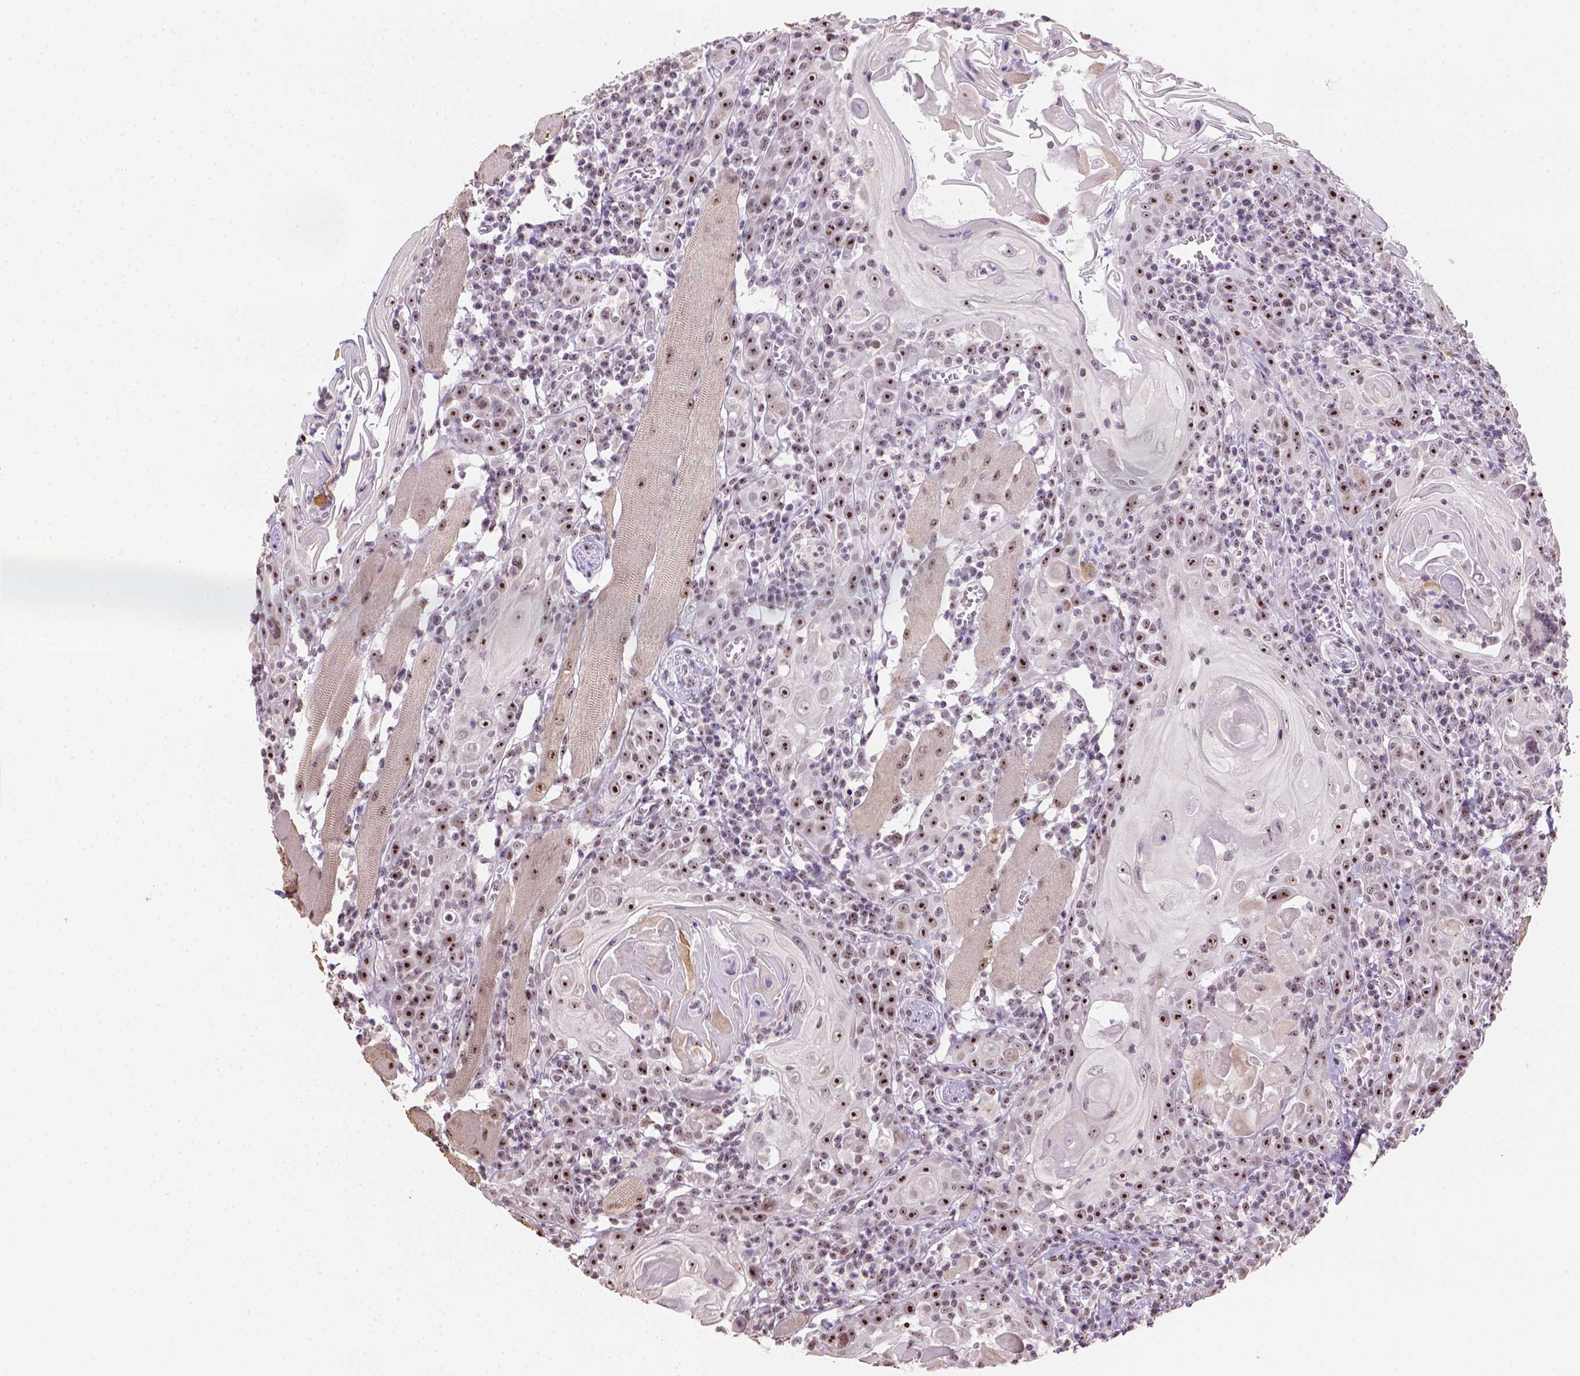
{"staining": {"intensity": "strong", "quantity": ">75%", "location": "nuclear"}, "tissue": "head and neck cancer", "cell_type": "Tumor cells", "image_type": "cancer", "snomed": [{"axis": "morphology", "description": "Squamous cell carcinoma, NOS"}, {"axis": "topography", "description": "Head-Neck"}], "caption": "IHC of head and neck cancer demonstrates high levels of strong nuclear staining in approximately >75% of tumor cells.", "gene": "DDX50", "patient": {"sex": "male", "age": 52}}